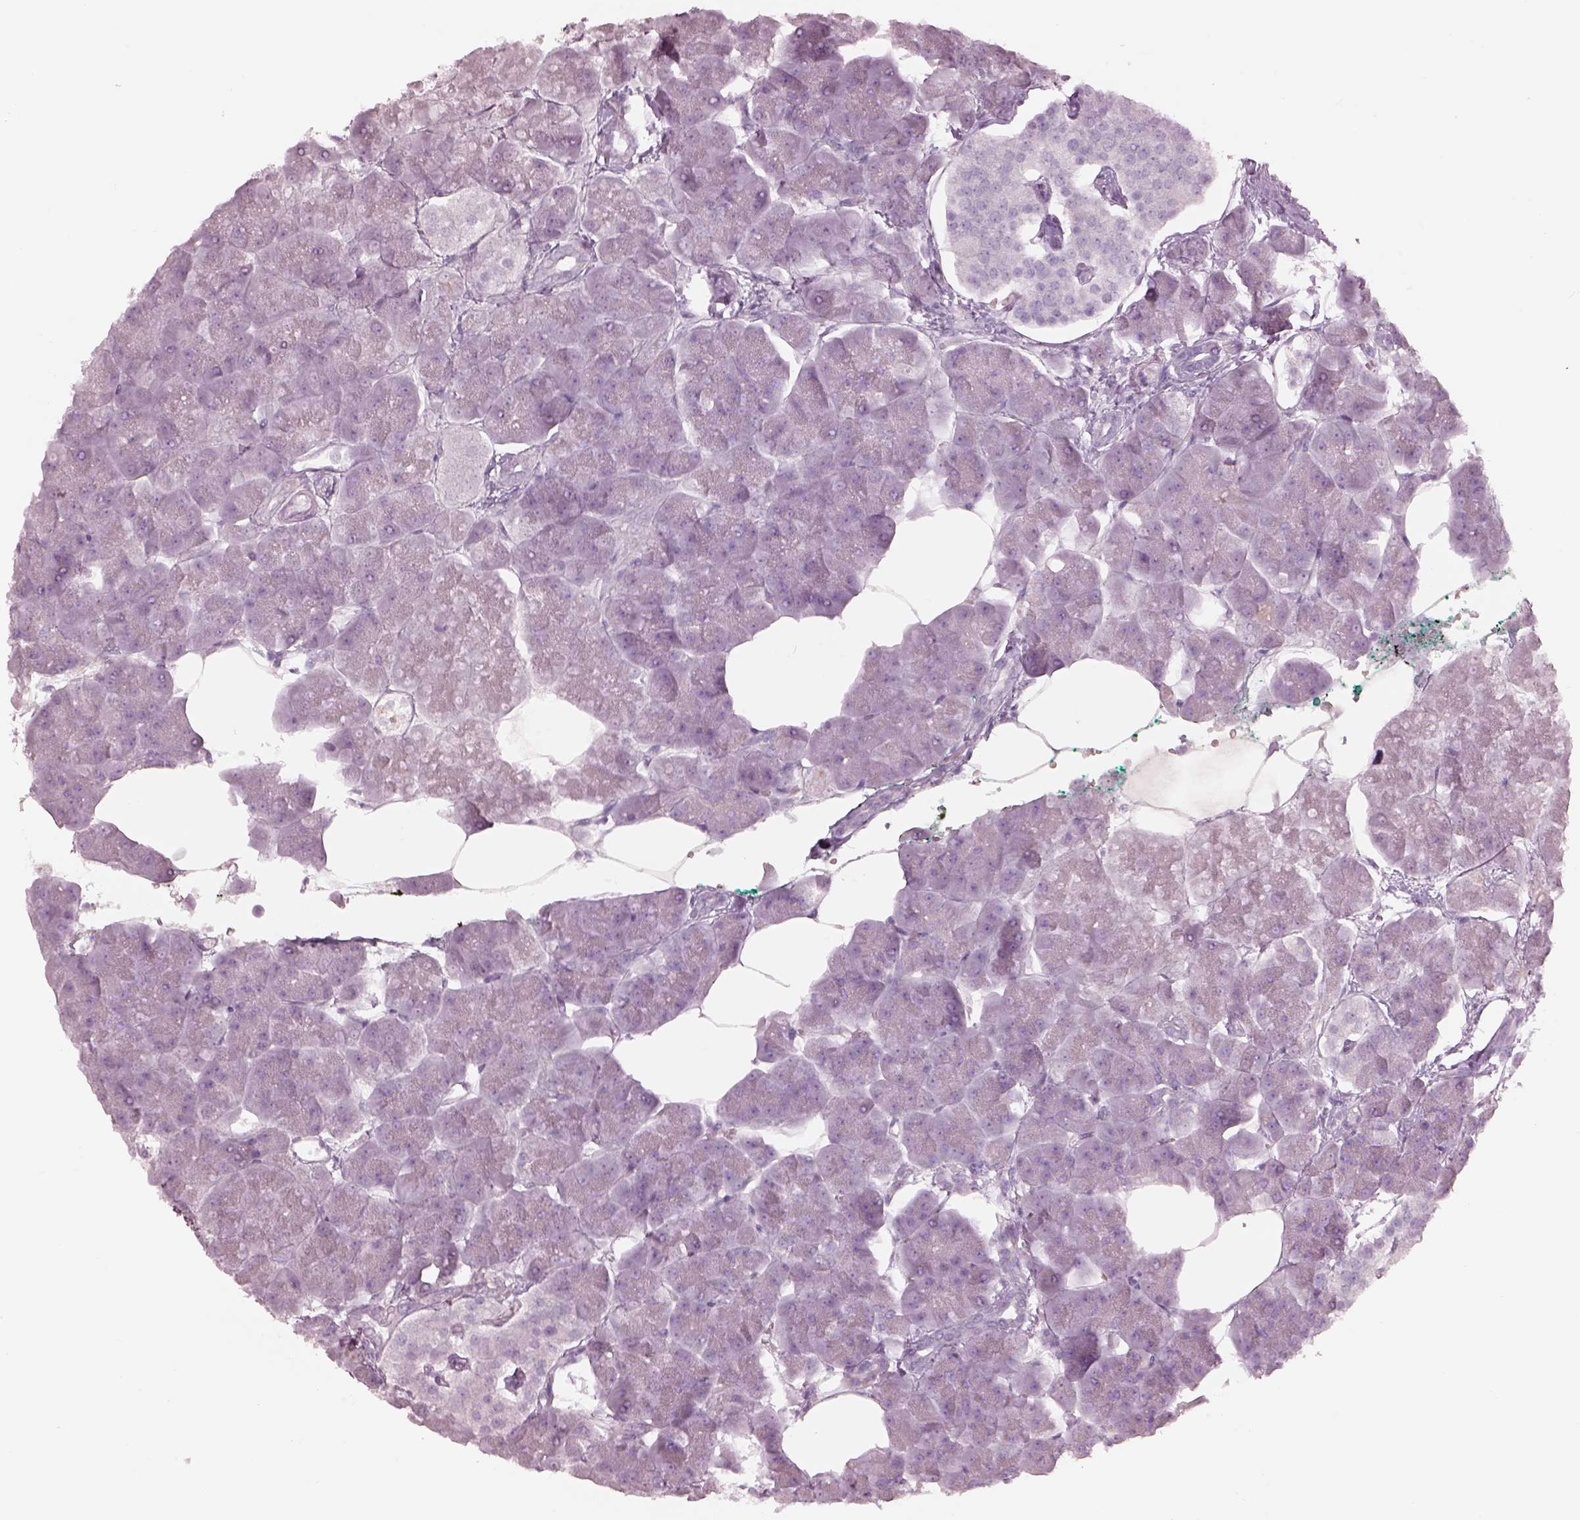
{"staining": {"intensity": "negative", "quantity": "none", "location": "none"}, "tissue": "pancreas", "cell_type": "Exocrine glandular cells", "image_type": "normal", "snomed": [{"axis": "morphology", "description": "Normal tissue, NOS"}, {"axis": "topography", "description": "Adipose tissue"}, {"axis": "topography", "description": "Pancreas"}, {"axis": "topography", "description": "Peripheral nerve tissue"}], "caption": "The micrograph exhibits no staining of exocrine glandular cells in normal pancreas.", "gene": "RSPH9", "patient": {"sex": "female", "age": 58}}